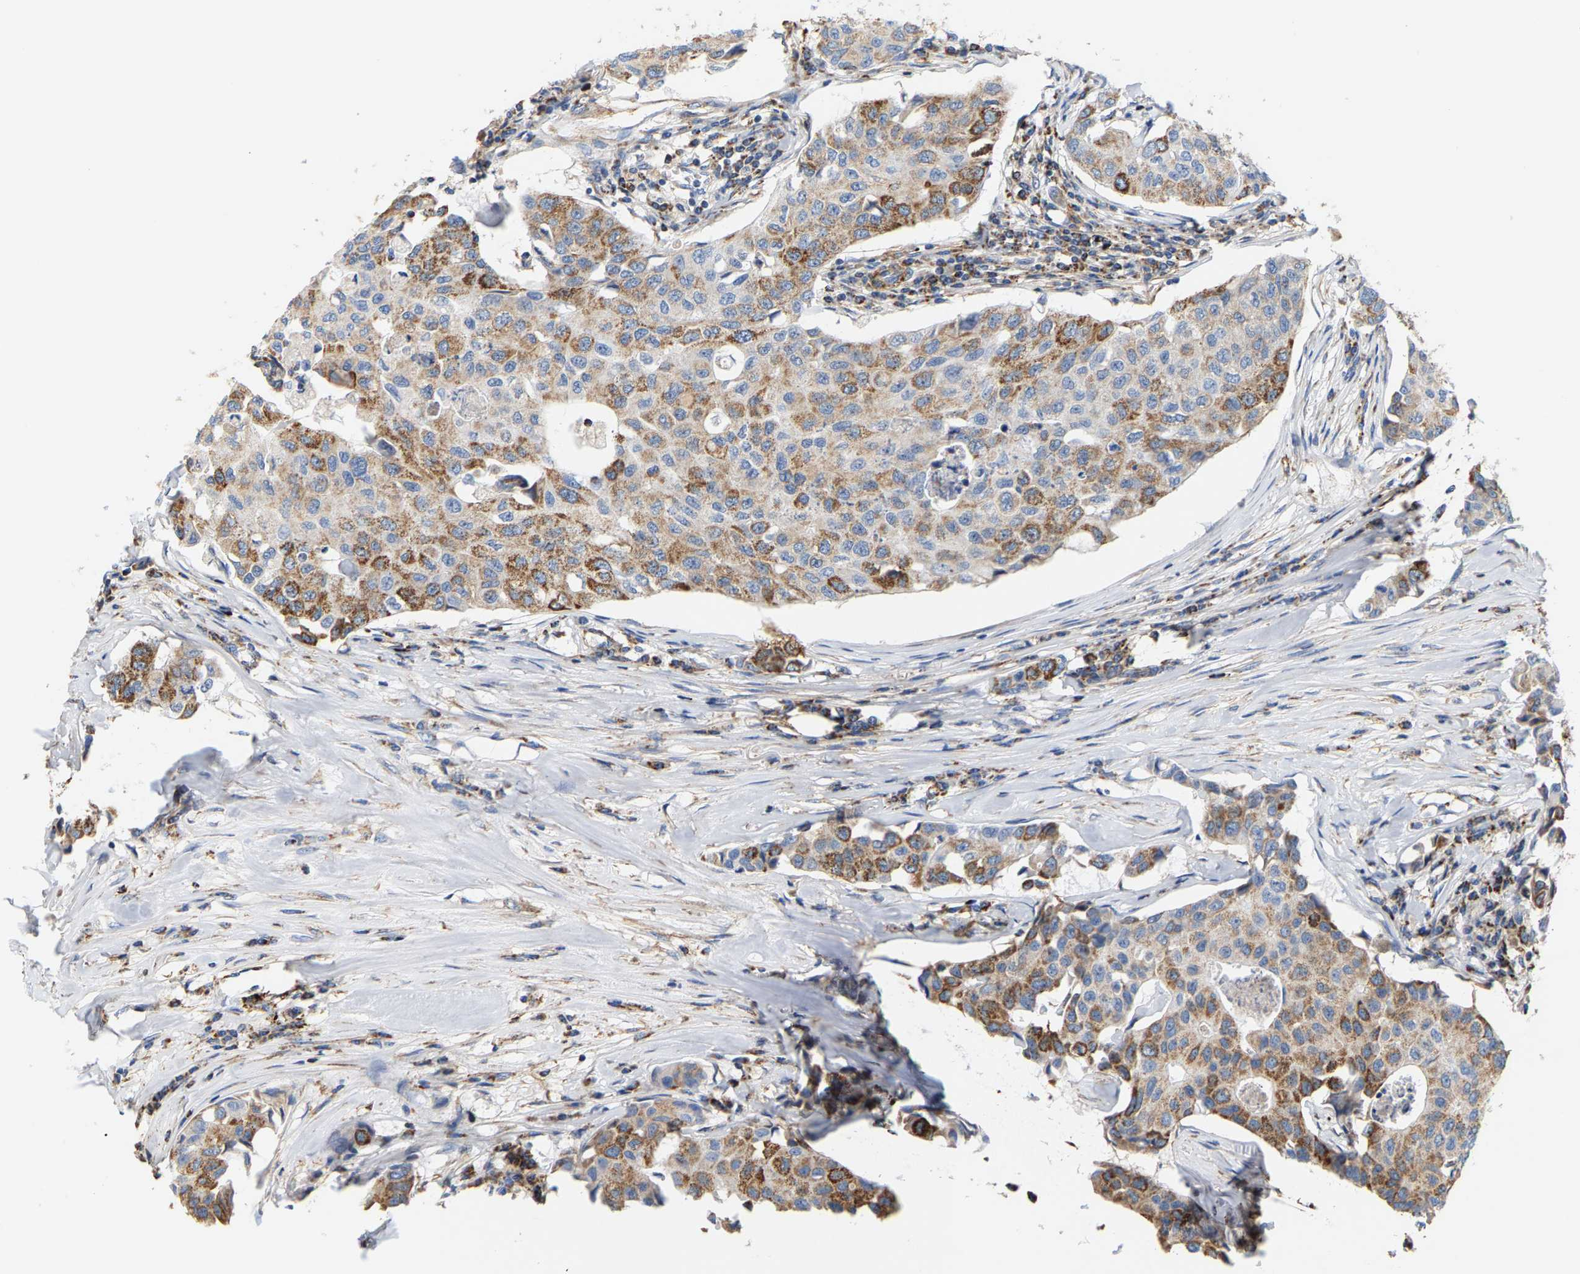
{"staining": {"intensity": "moderate", "quantity": ">75%", "location": "cytoplasmic/membranous"}, "tissue": "breast cancer", "cell_type": "Tumor cells", "image_type": "cancer", "snomed": [{"axis": "morphology", "description": "Duct carcinoma"}, {"axis": "topography", "description": "Breast"}], "caption": "Immunohistochemistry (IHC) histopathology image of breast cancer stained for a protein (brown), which shows medium levels of moderate cytoplasmic/membranous staining in about >75% of tumor cells.", "gene": "SHMT2", "patient": {"sex": "female", "age": 80}}